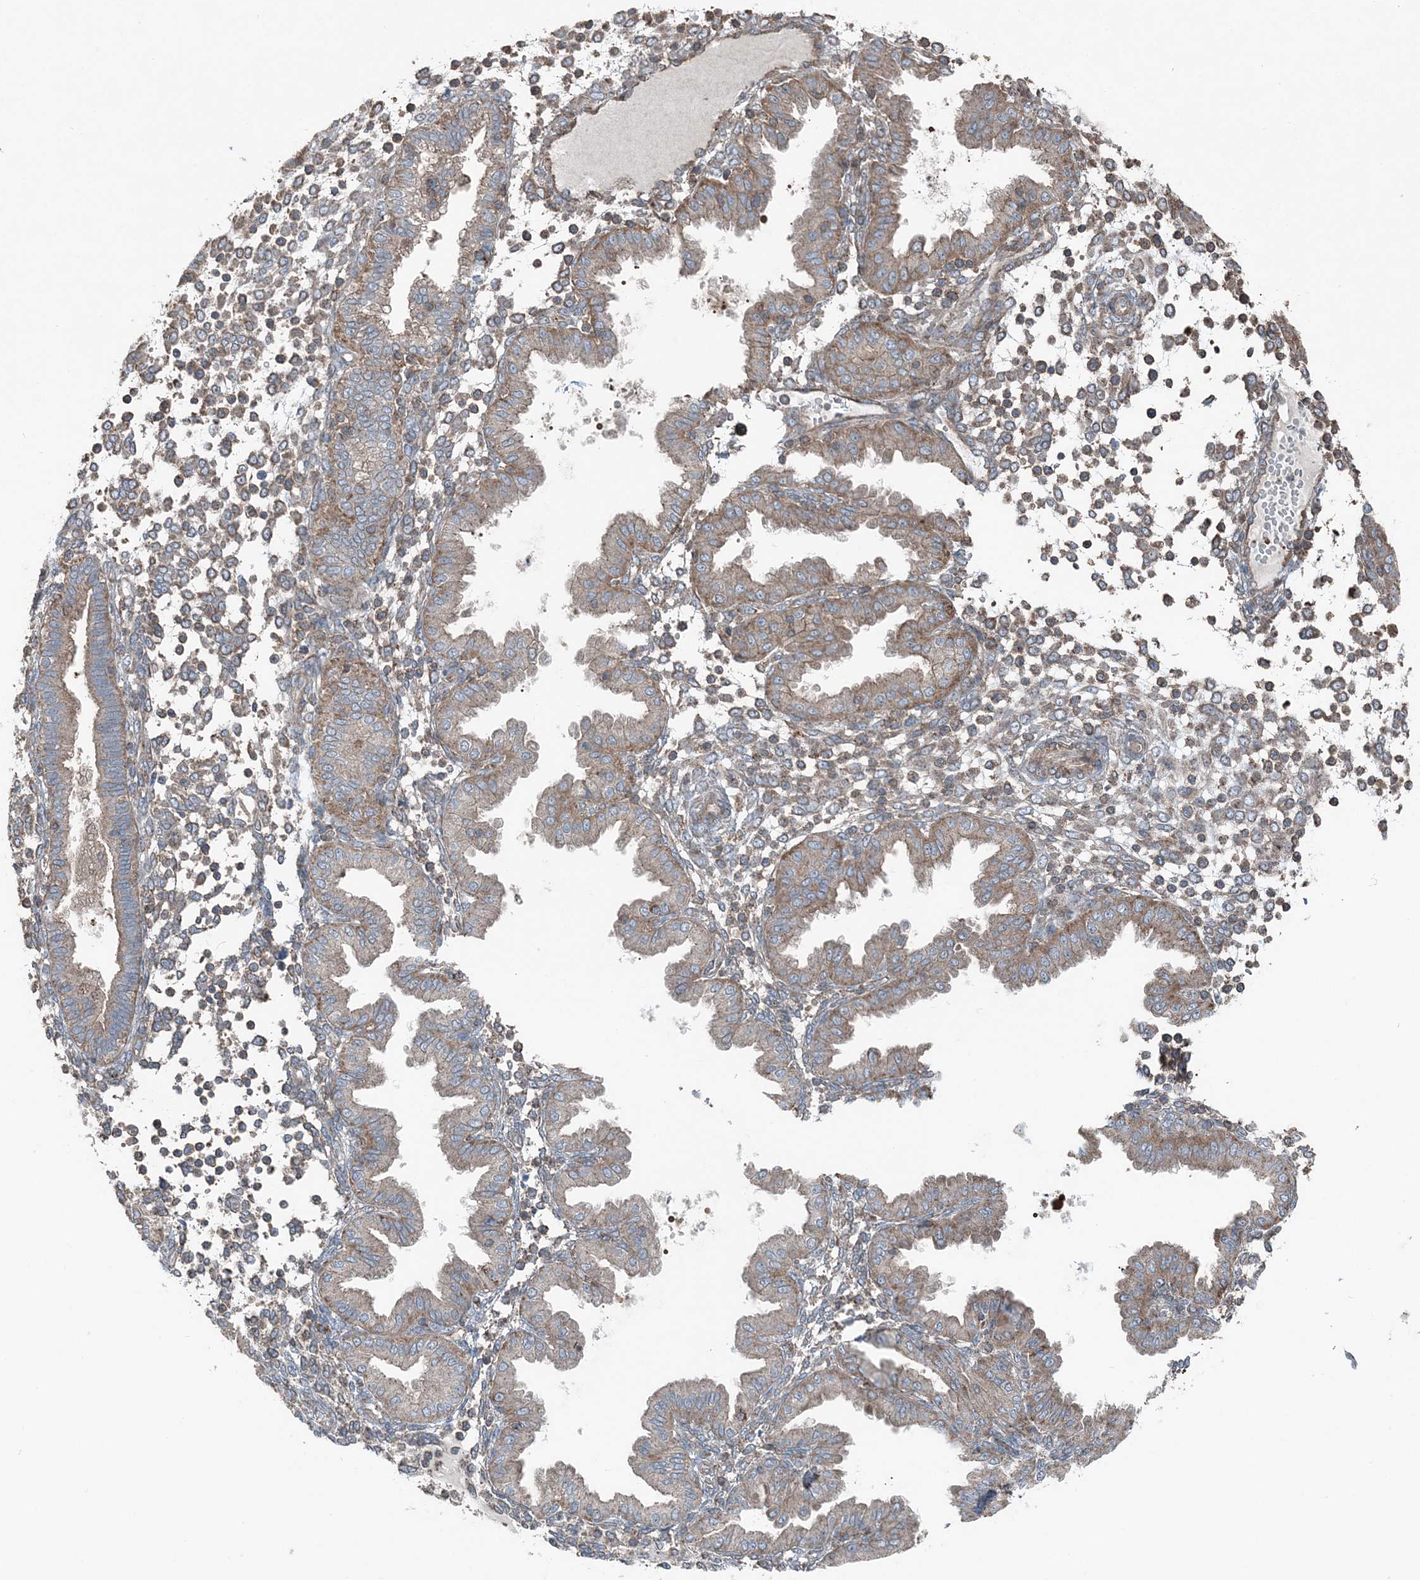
{"staining": {"intensity": "moderate", "quantity": "25%-75%", "location": "cytoplasmic/membranous"}, "tissue": "endometrium", "cell_type": "Cells in endometrial stroma", "image_type": "normal", "snomed": [{"axis": "morphology", "description": "Normal tissue, NOS"}, {"axis": "topography", "description": "Endometrium"}], "caption": "Immunohistochemistry (IHC) of normal endometrium exhibits medium levels of moderate cytoplasmic/membranous positivity in approximately 25%-75% of cells in endometrial stroma. (DAB IHC with brightfield microscopy, high magnification).", "gene": "KY", "patient": {"sex": "female", "age": 53}}